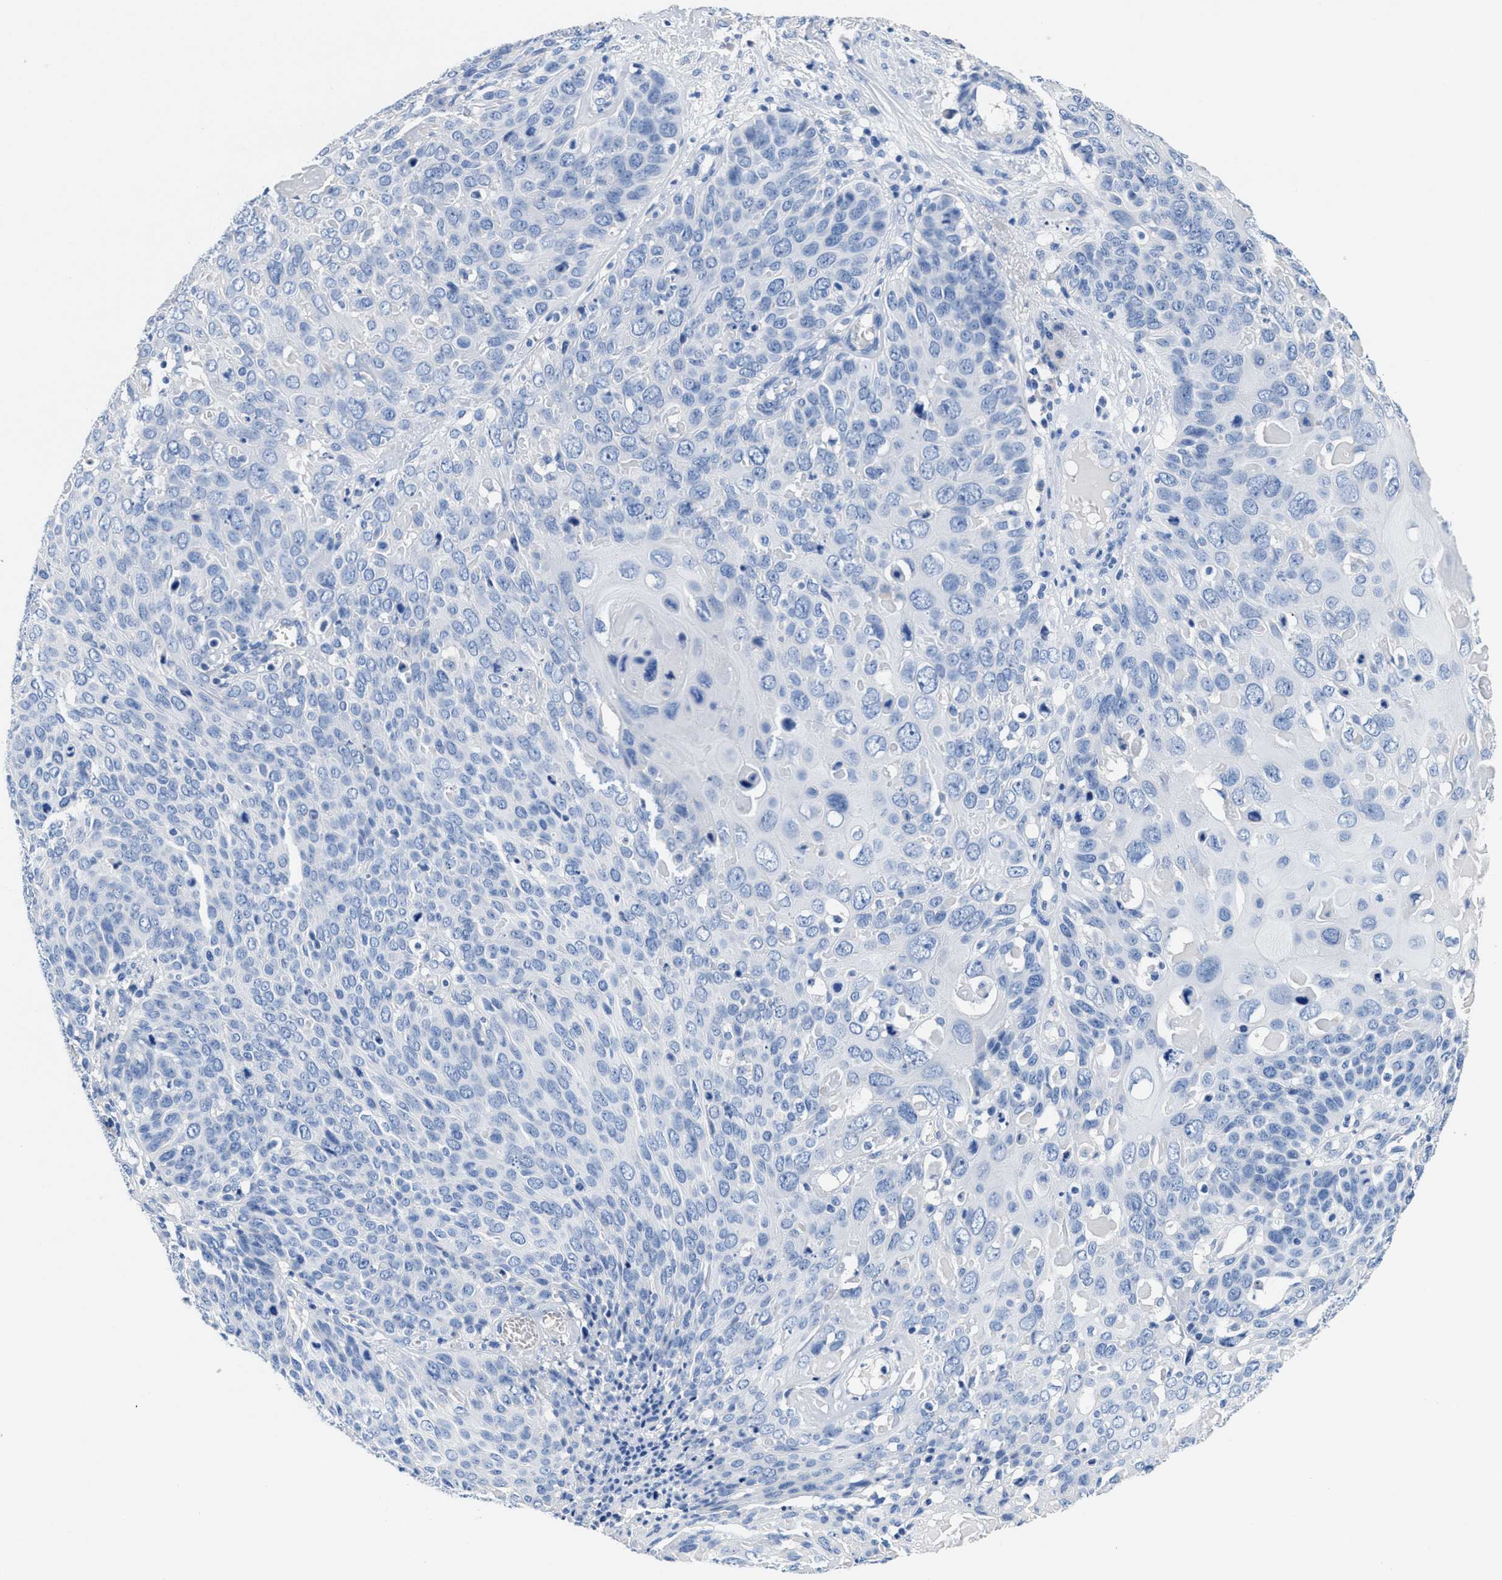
{"staining": {"intensity": "negative", "quantity": "none", "location": "none"}, "tissue": "cervical cancer", "cell_type": "Tumor cells", "image_type": "cancer", "snomed": [{"axis": "morphology", "description": "Squamous cell carcinoma, NOS"}, {"axis": "topography", "description": "Cervix"}], "caption": "DAB immunohistochemical staining of human squamous cell carcinoma (cervical) reveals no significant expression in tumor cells.", "gene": "SLFN13", "patient": {"sex": "female", "age": 74}}